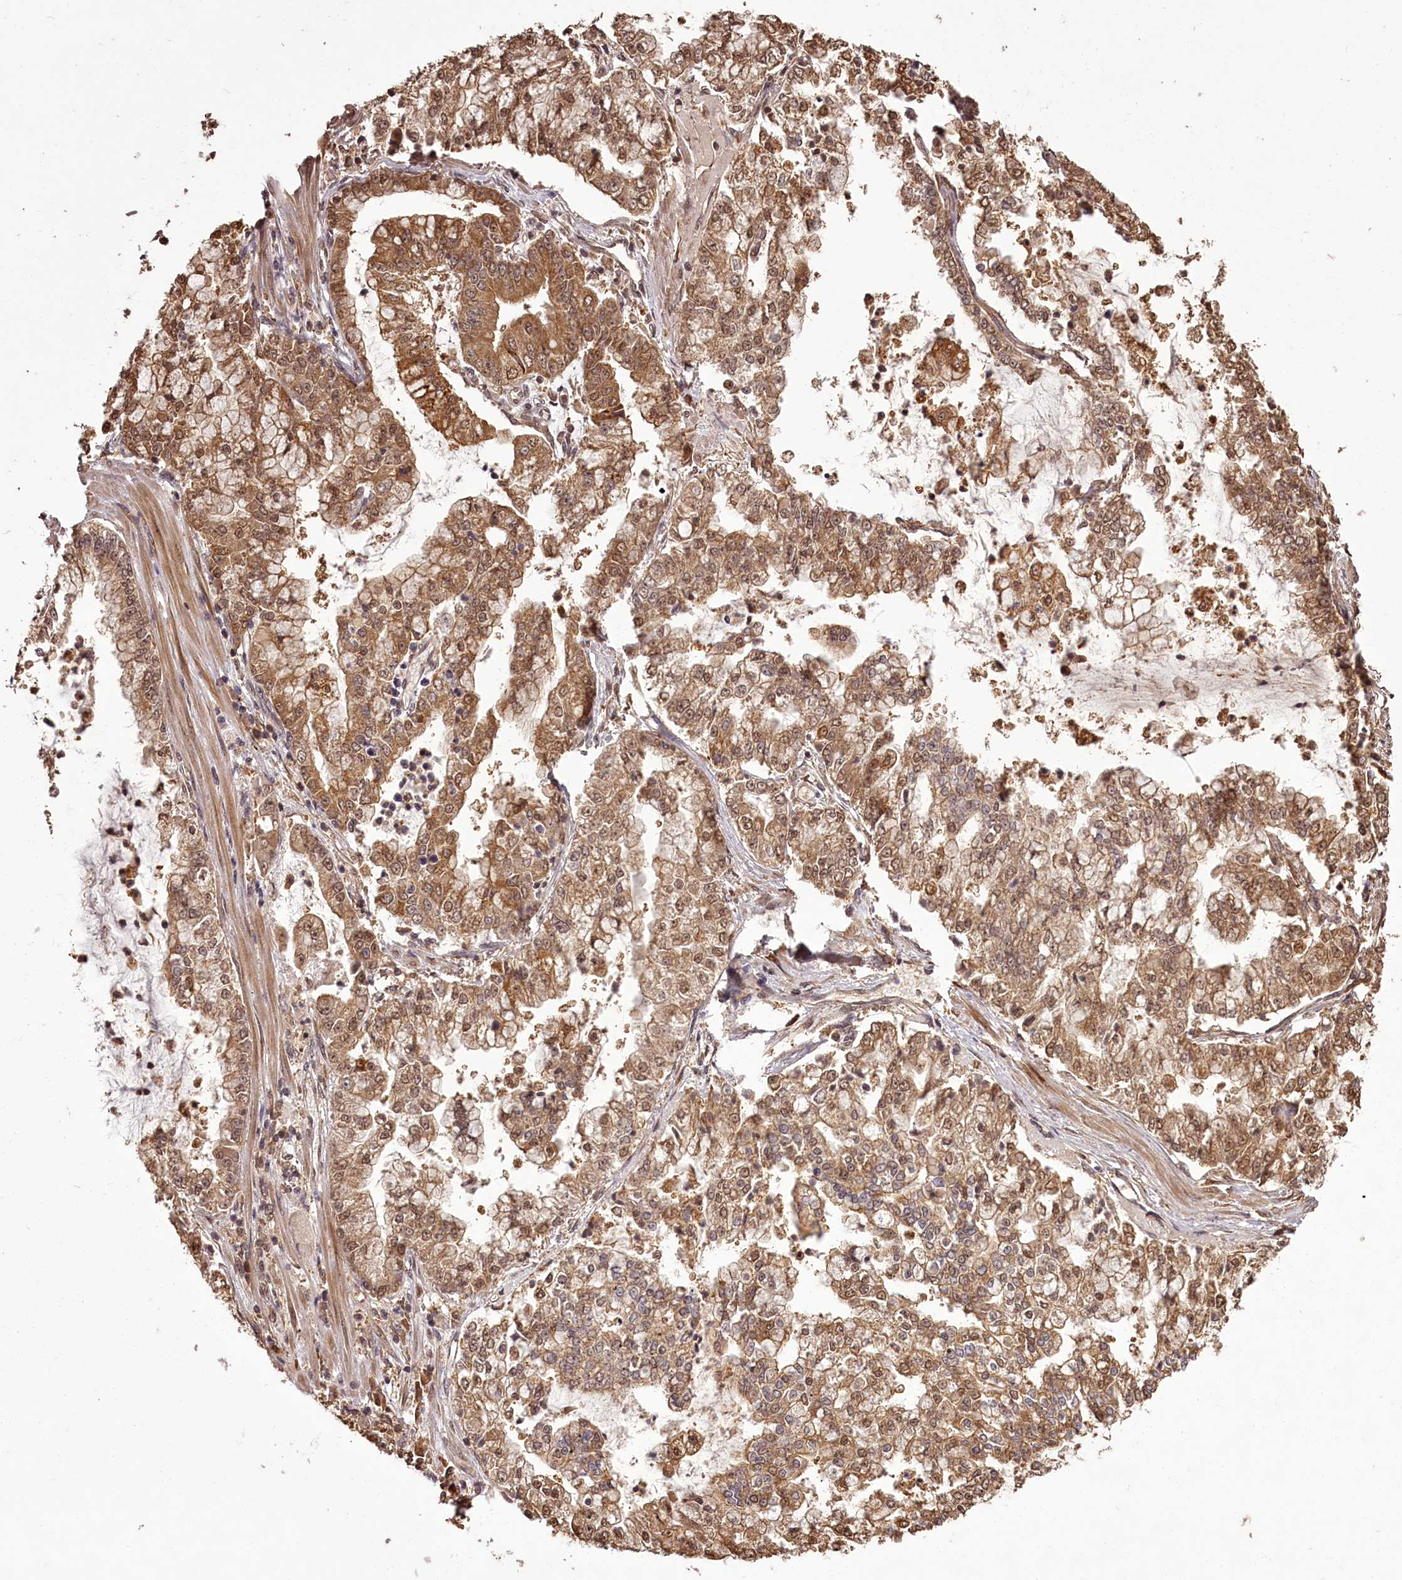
{"staining": {"intensity": "moderate", "quantity": ">75%", "location": "cytoplasmic/membranous,nuclear"}, "tissue": "stomach cancer", "cell_type": "Tumor cells", "image_type": "cancer", "snomed": [{"axis": "morphology", "description": "Adenocarcinoma, NOS"}, {"axis": "topography", "description": "Stomach"}], "caption": "Human adenocarcinoma (stomach) stained with a protein marker exhibits moderate staining in tumor cells.", "gene": "NPRL2", "patient": {"sex": "male", "age": 76}}